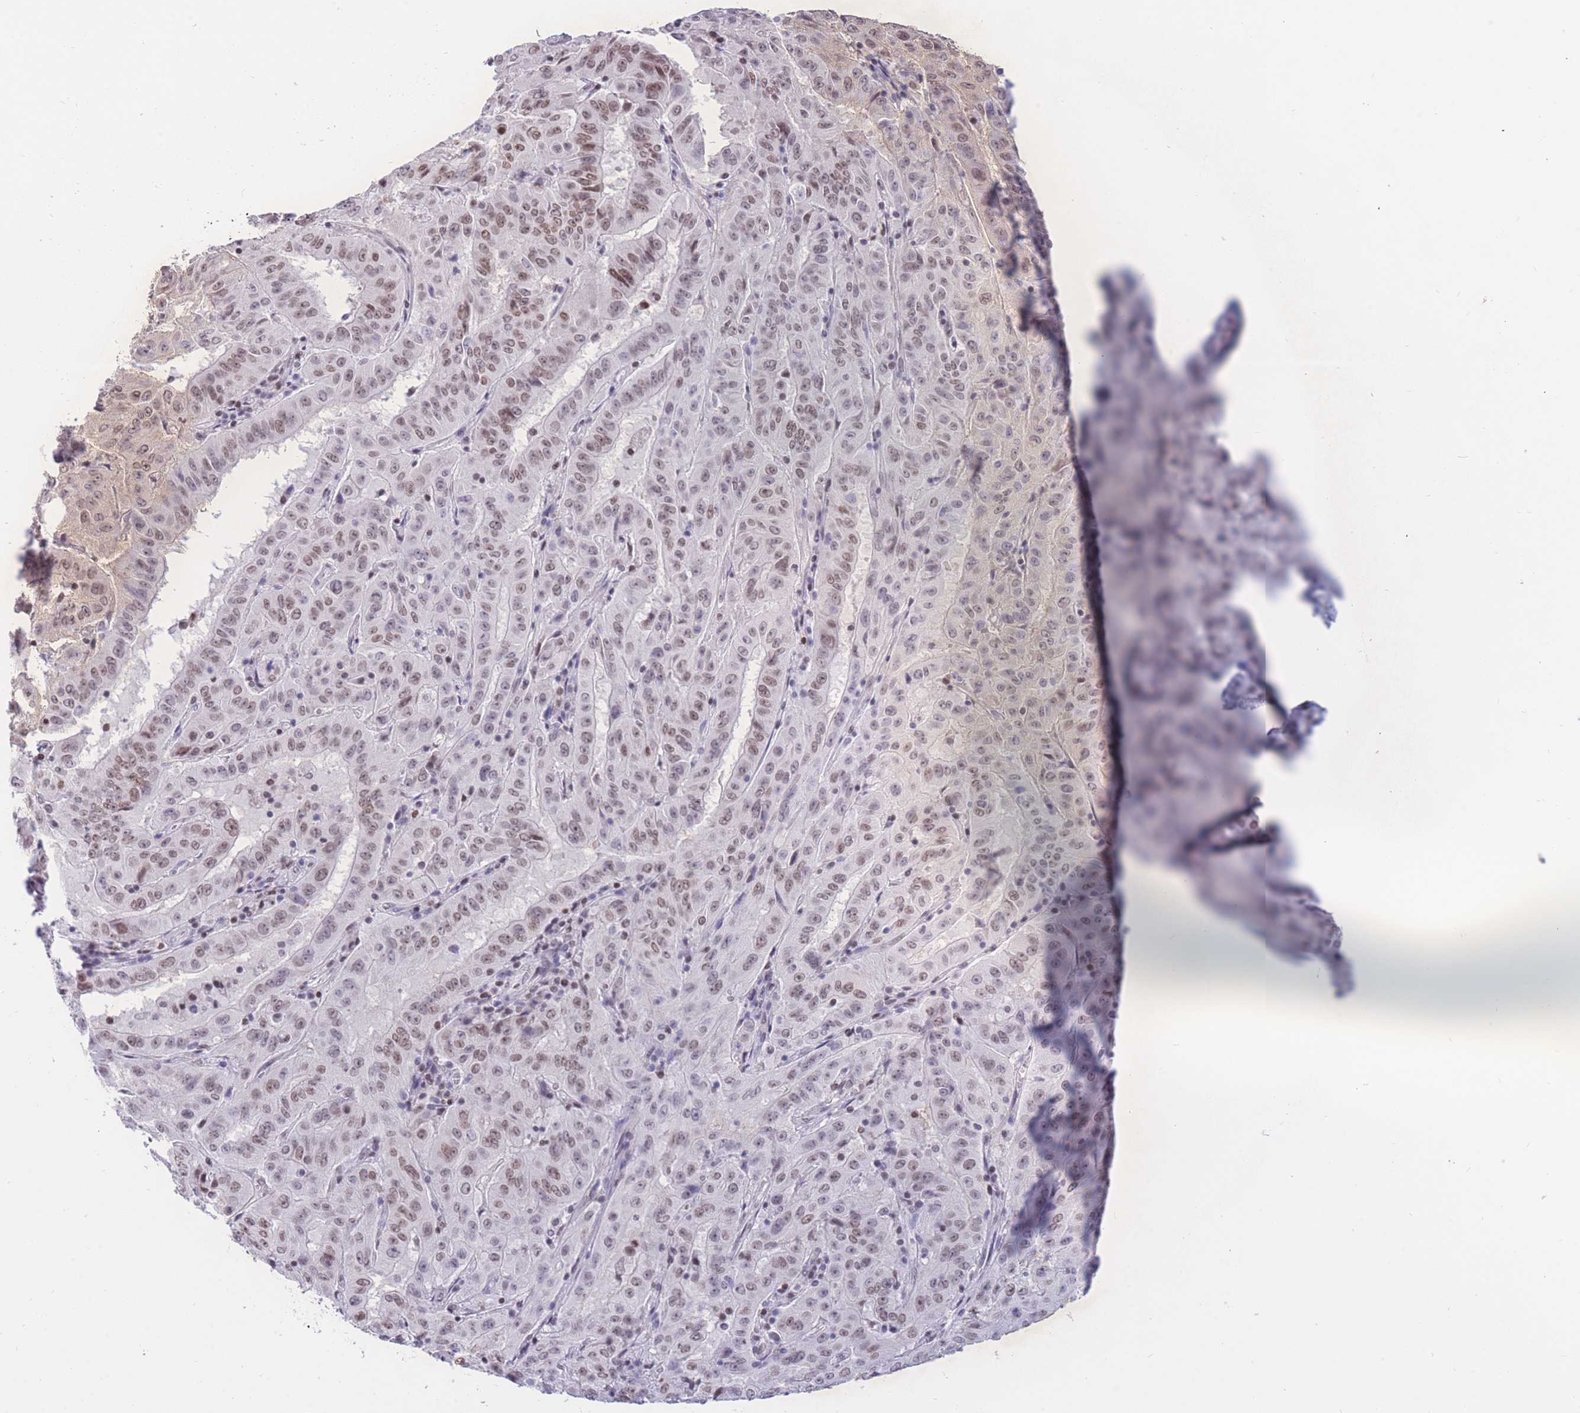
{"staining": {"intensity": "weak", "quantity": ">75%", "location": "nuclear"}, "tissue": "pancreatic cancer", "cell_type": "Tumor cells", "image_type": "cancer", "snomed": [{"axis": "morphology", "description": "Adenocarcinoma, NOS"}, {"axis": "topography", "description": "Pancreas"}], "caption": "Adenocarcinoma (pancreatic) stained with IHC reveals weak nuclear expression in approximately >75% of tumor cells.", "gene": "HMGN1", "patient": {"sex": "male", "age": 63}}